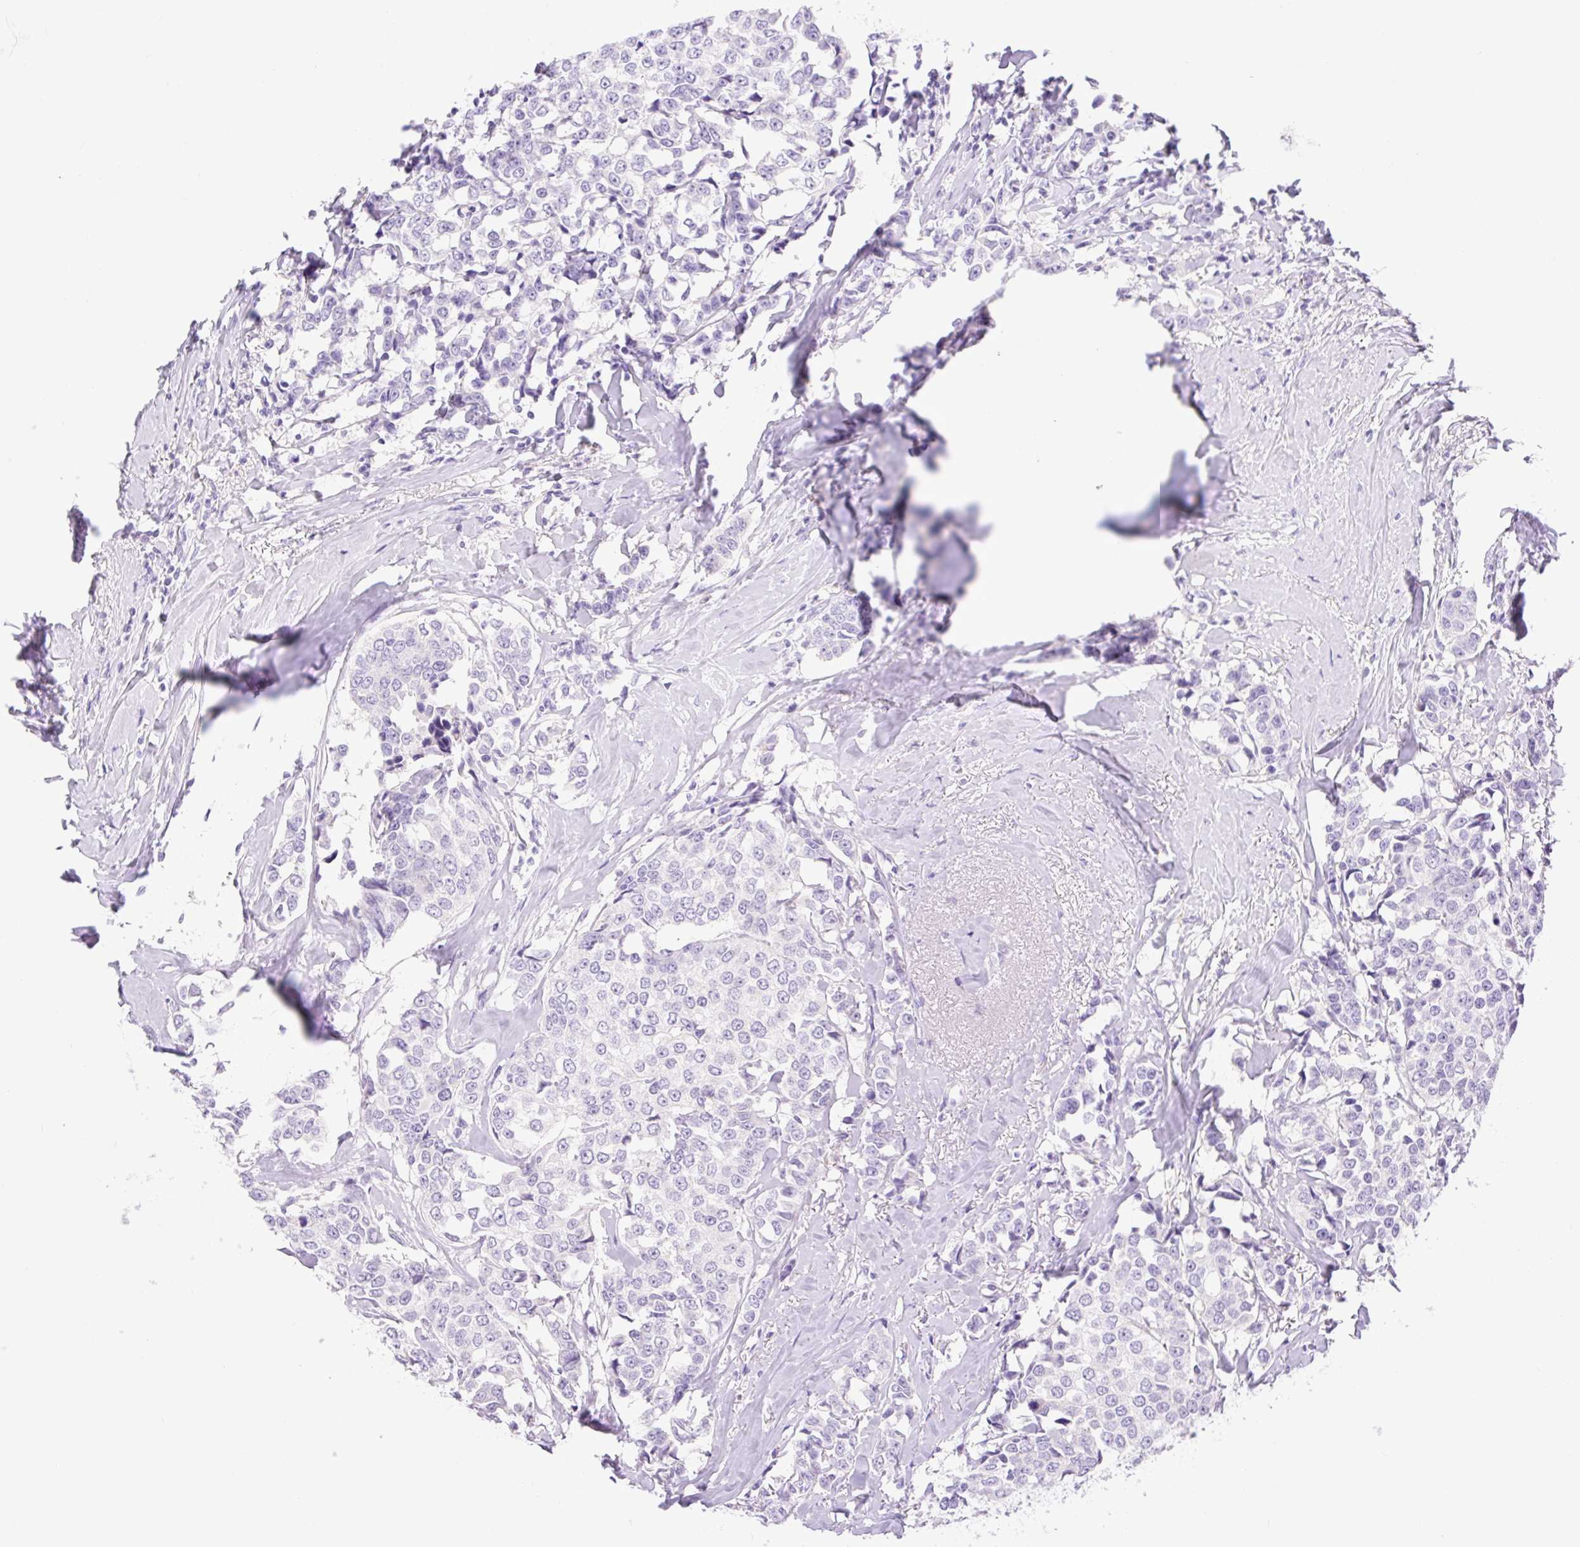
{"staining": {"intensity": "negative", "quantity": "none", "location": "none"}, "tissue": "breast cancer", "cell_type": "Tumor cells", "image_type": "cancer", "snomed": [{"axis": "morphology", "description": "Duct carcinoma"}, {"axis": "topography", "description": "Breast"}], "caption": "Breast cancer stained for a protein using immunohistochemistry (IHC) displays no expression tumor cells.", "gene": "SLC25A40", "patient": {"sex": "female", "age": 80}}